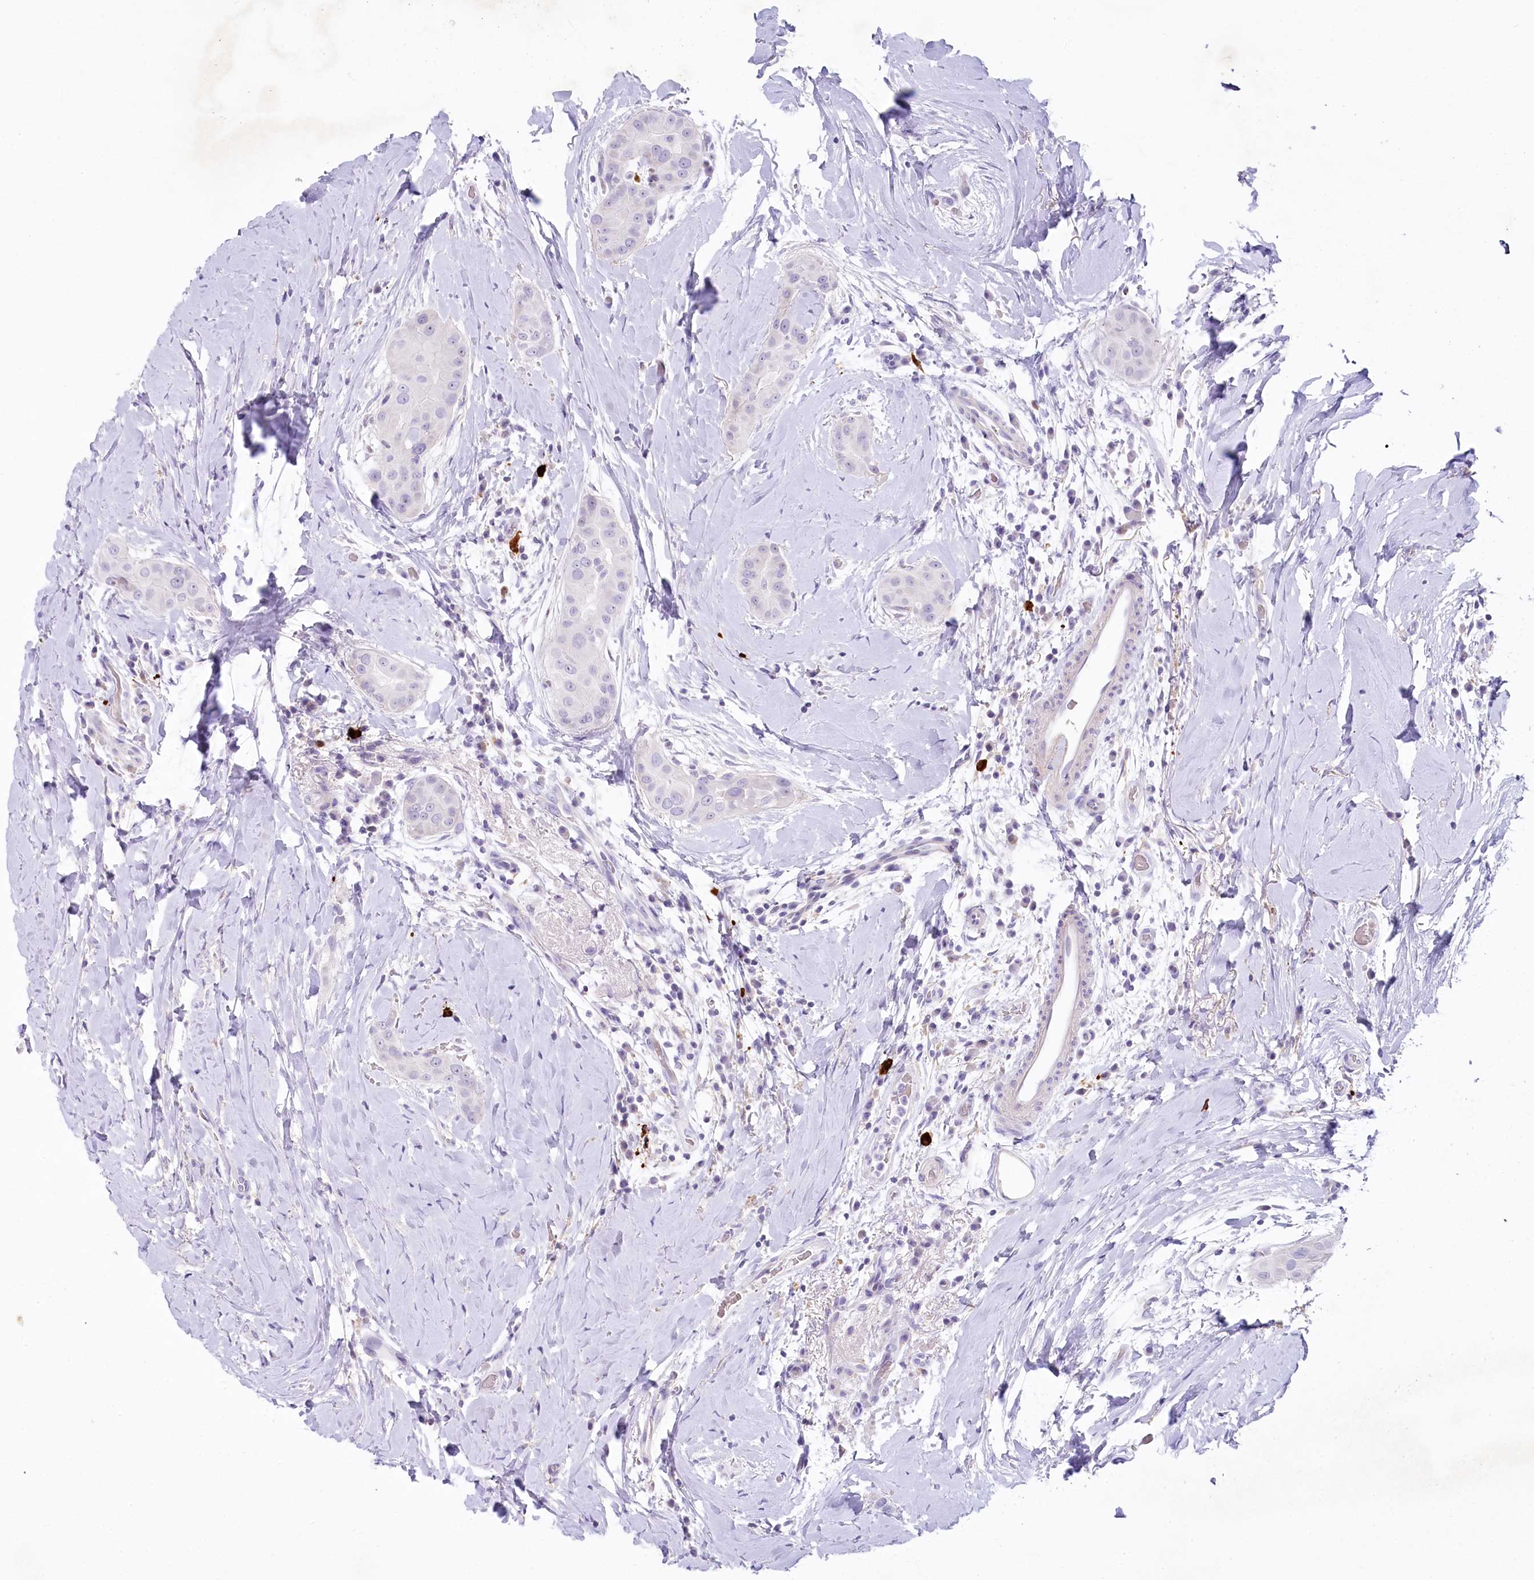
{"staining": {"intensity": "negative", "quantity": "none", "location": "none"}, "tissue": "thyroid cancer", "cell_type": "Tumor cells", "image_type": "cancer", "snomed": [{"axis": "morphology", "description": "Papillary adenocarcinoma, NOS"}, {"axis": "topography", "description": "Thyroid gland"}], "caption": "Tumor cells show no significant protein positivity in thyroid cancer (papillary adenocarcinoma). (DAB (3,3'-diaminobenzidine) immunohistochemistry (IHC) with hematoxylin counter stain).", "gene": "MYOZ1", "patient": {"sex": "male", "age": 33}}